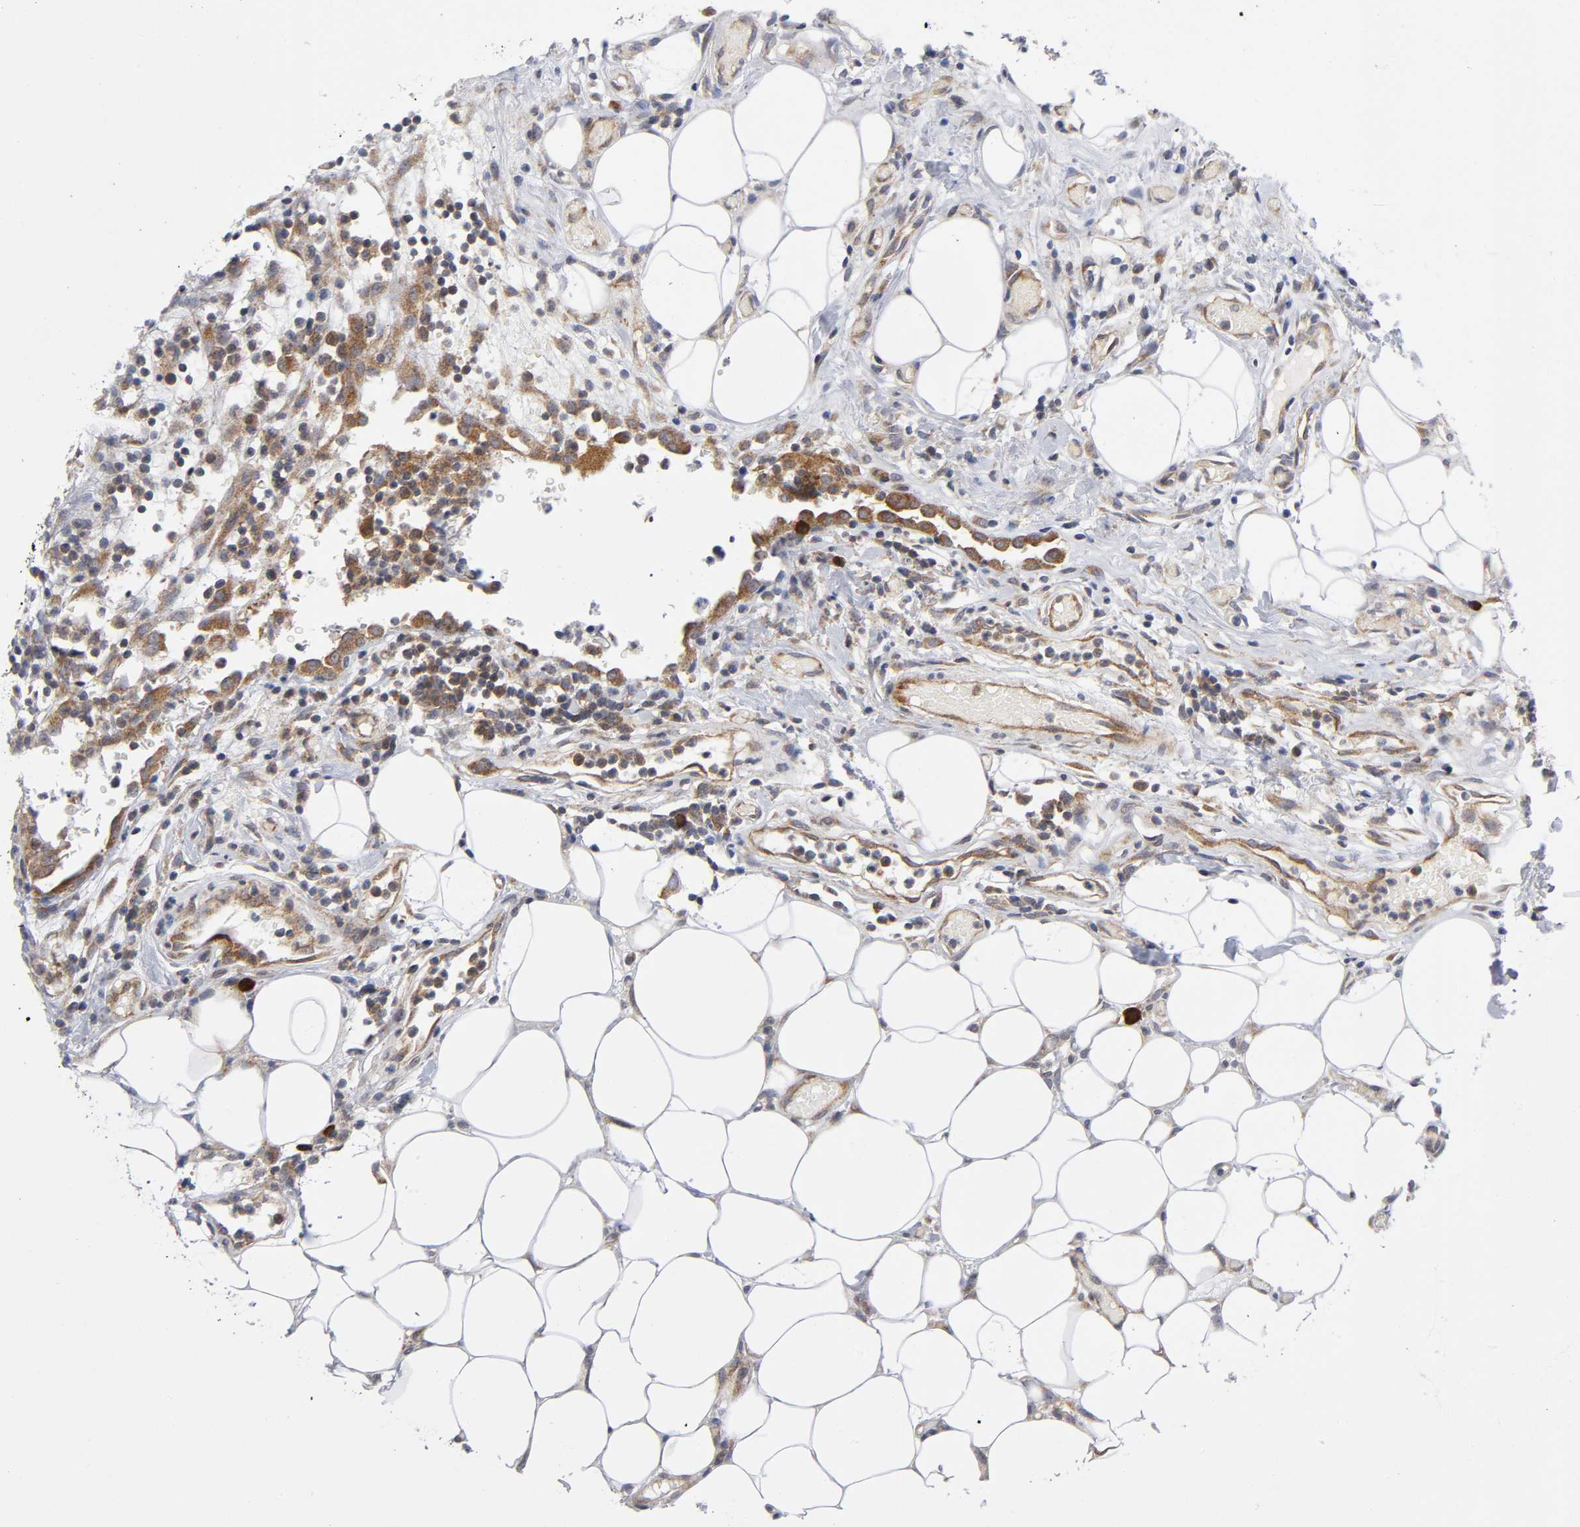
{"staining": {"intensity": "moderate", "quantity": ">75%", "location": "cytoplasmic/membranous"}, "tissue": "colorectal cancer", "cell_type": "Tumor cells", "image_type": "cancer", "snomed": [{"axis": "morphology", "description": "Adenocarcinoma, NOS"}, {"axis": "topography", "description": "Colon"}], "caption": "Protein positivity by immunohistochemistry shows moderate cytoplasmic/membranous positivity in approximately >75% of tumor cells in colorectal cancer.", "gene": "EIF5", "patient": {"sex": "female", "age": 86}}